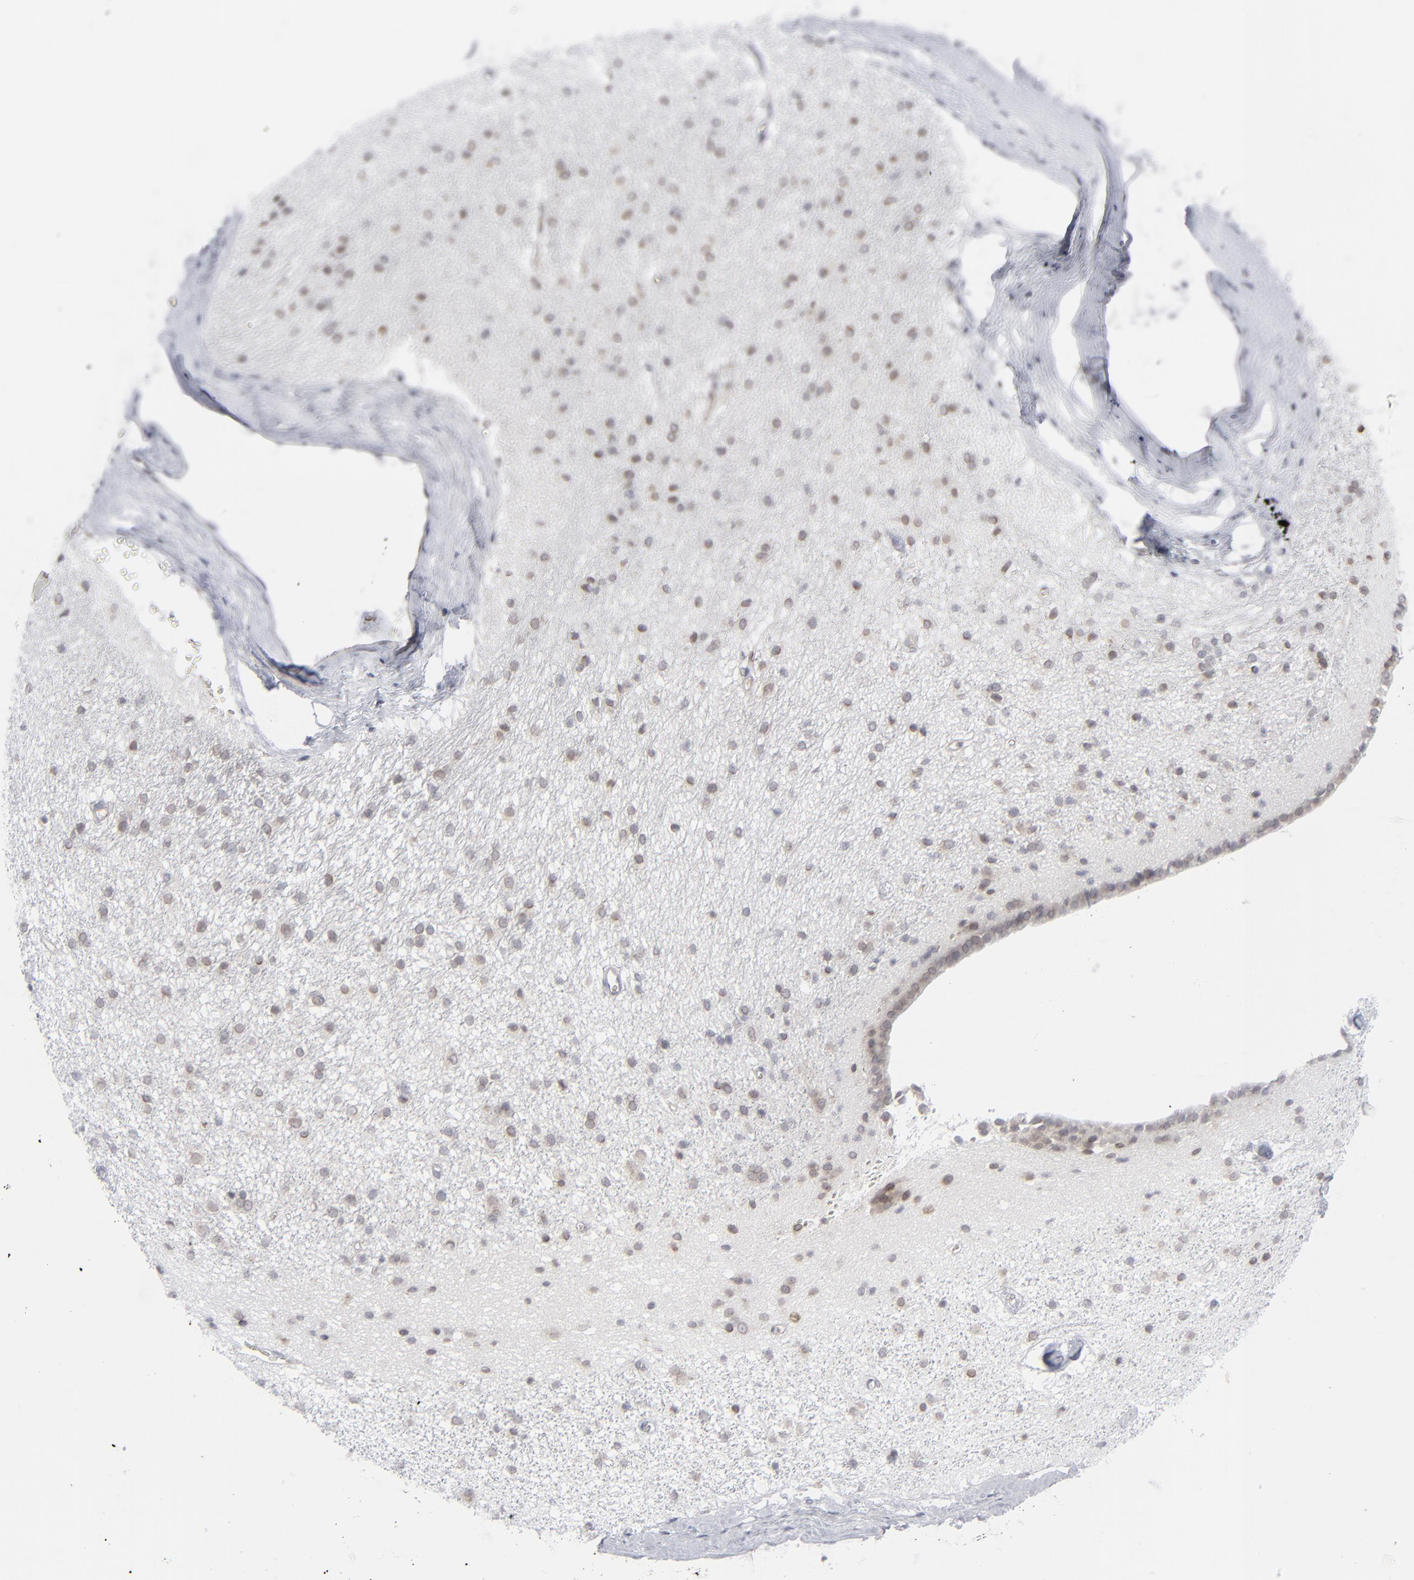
{"staining": {"intensity": "negative", "quantity": "none", "location": "none"}, "tissue": "caudate", "cell_type": "Glial cells", "image_type": "normal", "snomed": [{"axis": "morphology", "description": "Normal tissue, NOS"}, {"axis": "topography", "description": "Lateral ventricle wall"}], "caption": "This is an immunohistochemistry histopathology image of benign caudate. There is no positivity in glial cells.", "gene": "NUP88", "patient": {"sex": "female", "age": 19}}